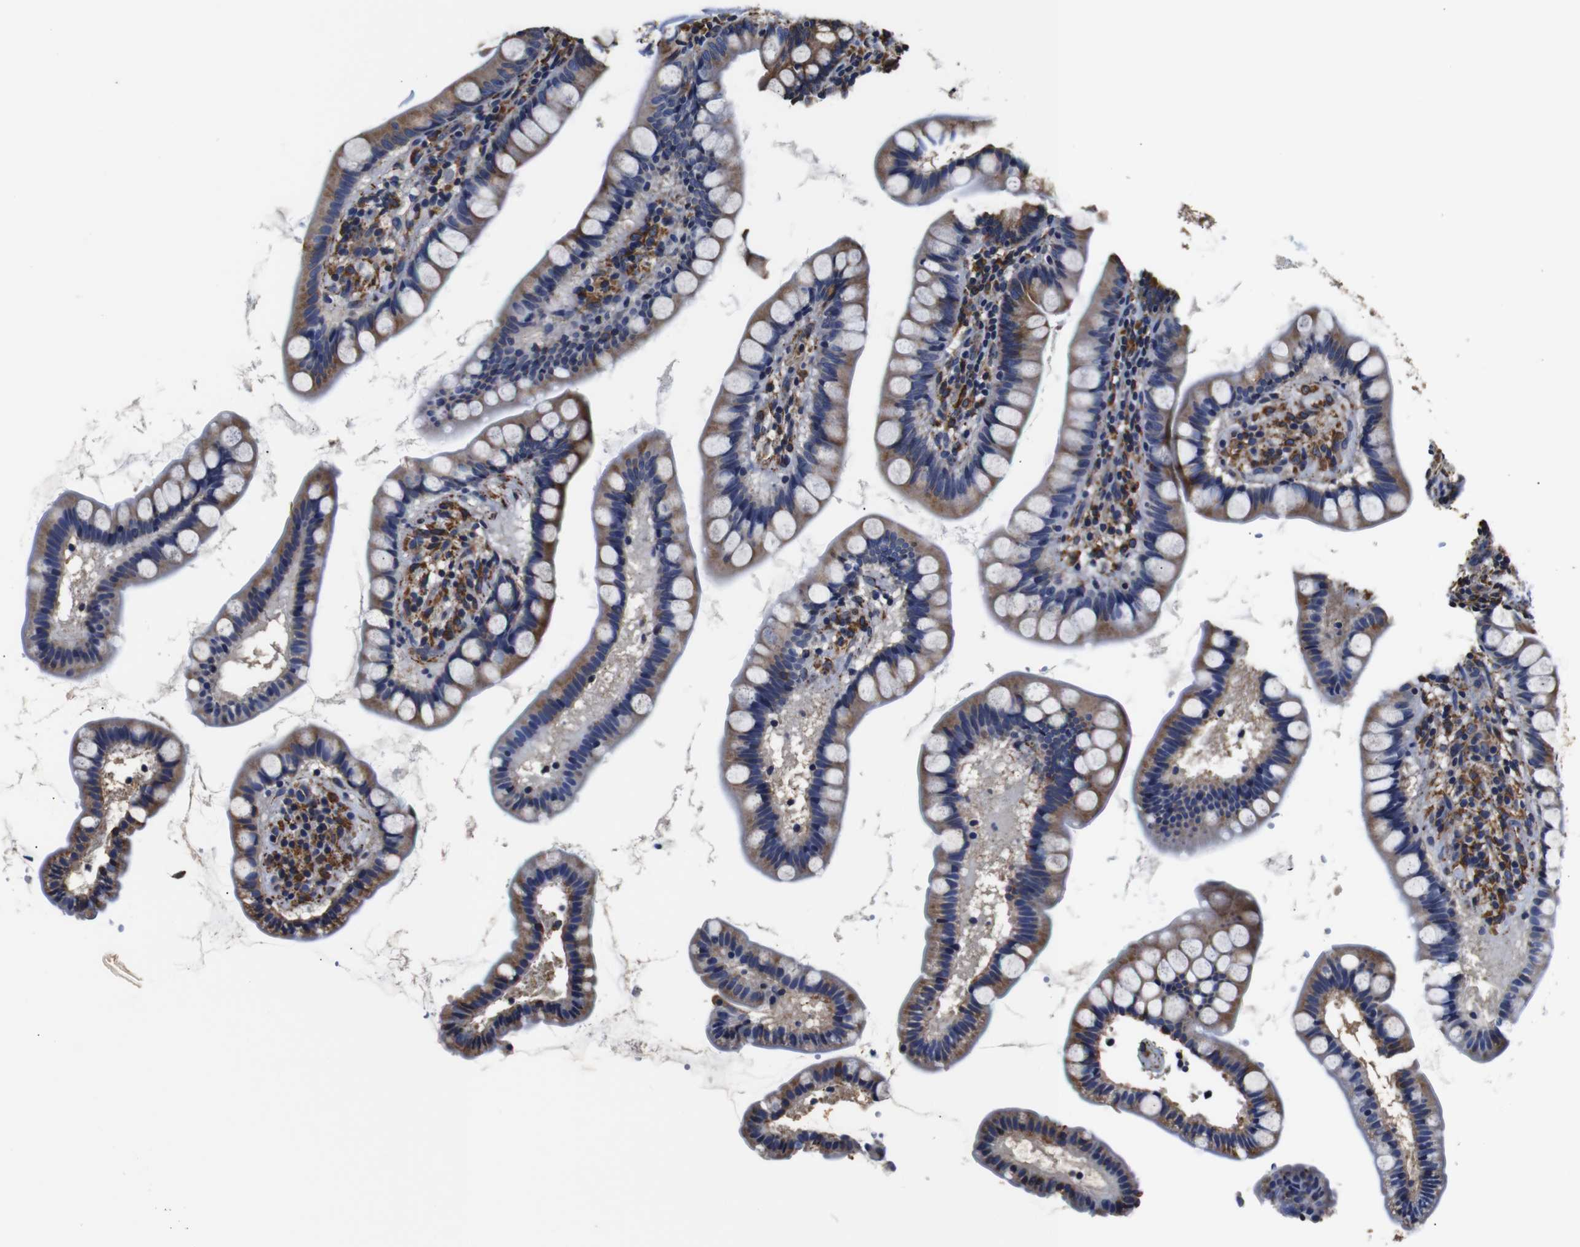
{"staining": {"intensity": "moderate", "quantity": ">75%", "location": "cytoplasmic/membranous"}, "tissue": "small intestine", "cell_type": "Glandular cells", "image_type": "normal", "snomed": [{"axis": "morphology", "description": "Normal tissue, NOS"}, {"axis": "topography", "description": "Small intestine"}], "caption": "Small intestine stained with DAB immunohistochemistry (IHC) exhibits medium levels of moderate cytoplasmic/membranous positivity in approximately >75% of glandular cells.", "gene": "PPIB", "patient": {"sex": "female", "age": 84}}